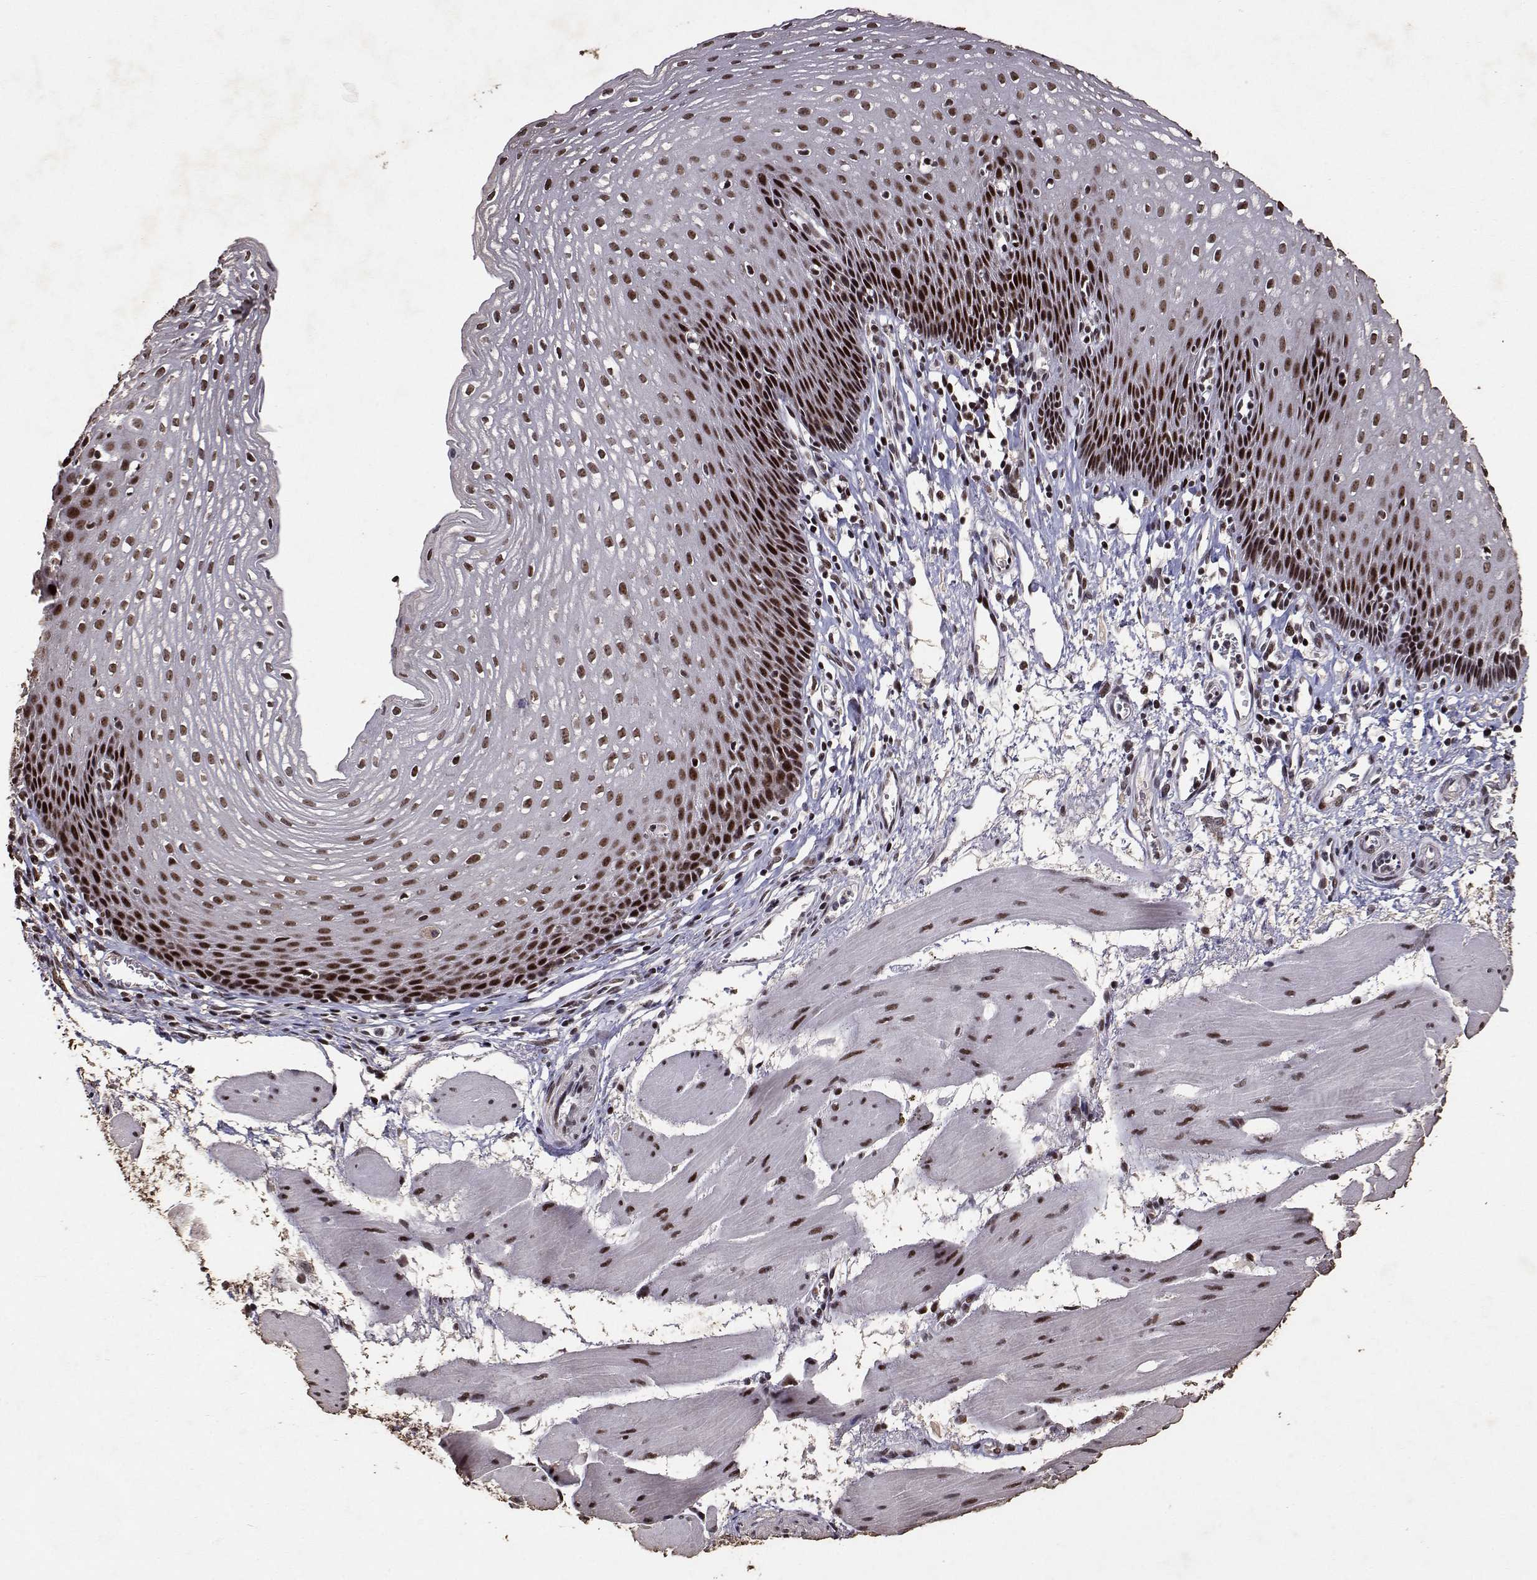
{"staining": {"intensity": "strong", "quantity": ">75%", "location": "nuclear"}, "tissue": "esophagus", "cell_type": "Squamous epithelial cells", "image_type": "normal", "snomed": [{"axis": "morphology", "description": "Normal tissue, NOS"}, {"axis": "topography", "description": "Esophagus"}], "caption": "A brown stain highlights strong nuclear positivity of a protein in squamous epithelial cells of normal human esophagus.", "gene": "TOE1", "patient": {"sex": "female", "age": 64}}